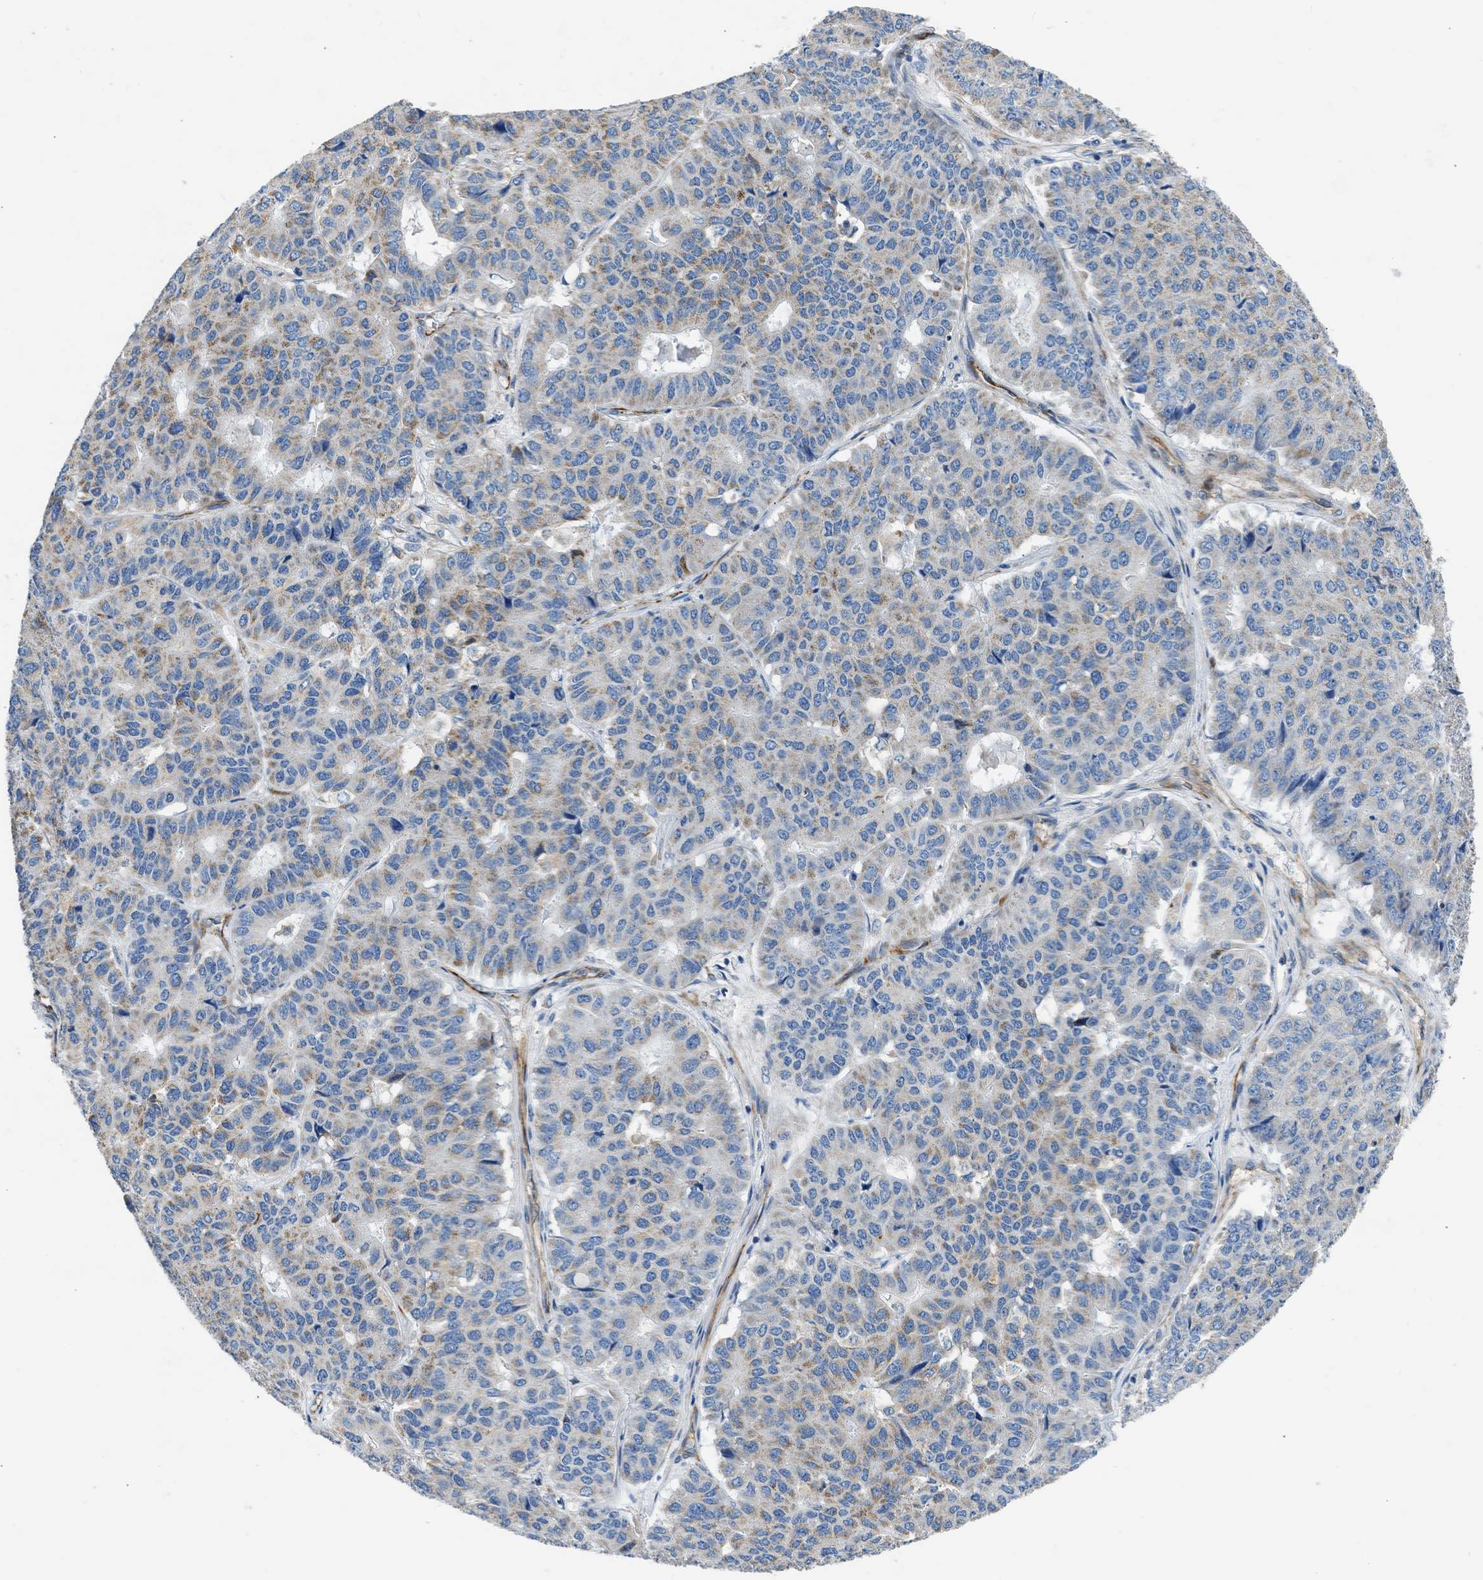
{"staining": {"intensity": "weak", "quantity": "25%-75%", "location": "cytoplasmic/membranous"}, "tissue": "pancreatic cancer", "cell_type": "Tumor cells", "image_type": "cancer", "snomed": [{"axis": "morphology", "description": "Adenocarcinoma, NOS"}, {"axis": "topography", "description": "Pancreas"}], "caption": "Brown immunohistochemical staining in human adenocarcinoma (pancreatic) displays weak cytoplasmic/membranous positivity in about 25%-75% of tumor cells.", "gene": "ULK4", "patient": {"sex": "male", "age": 50}}